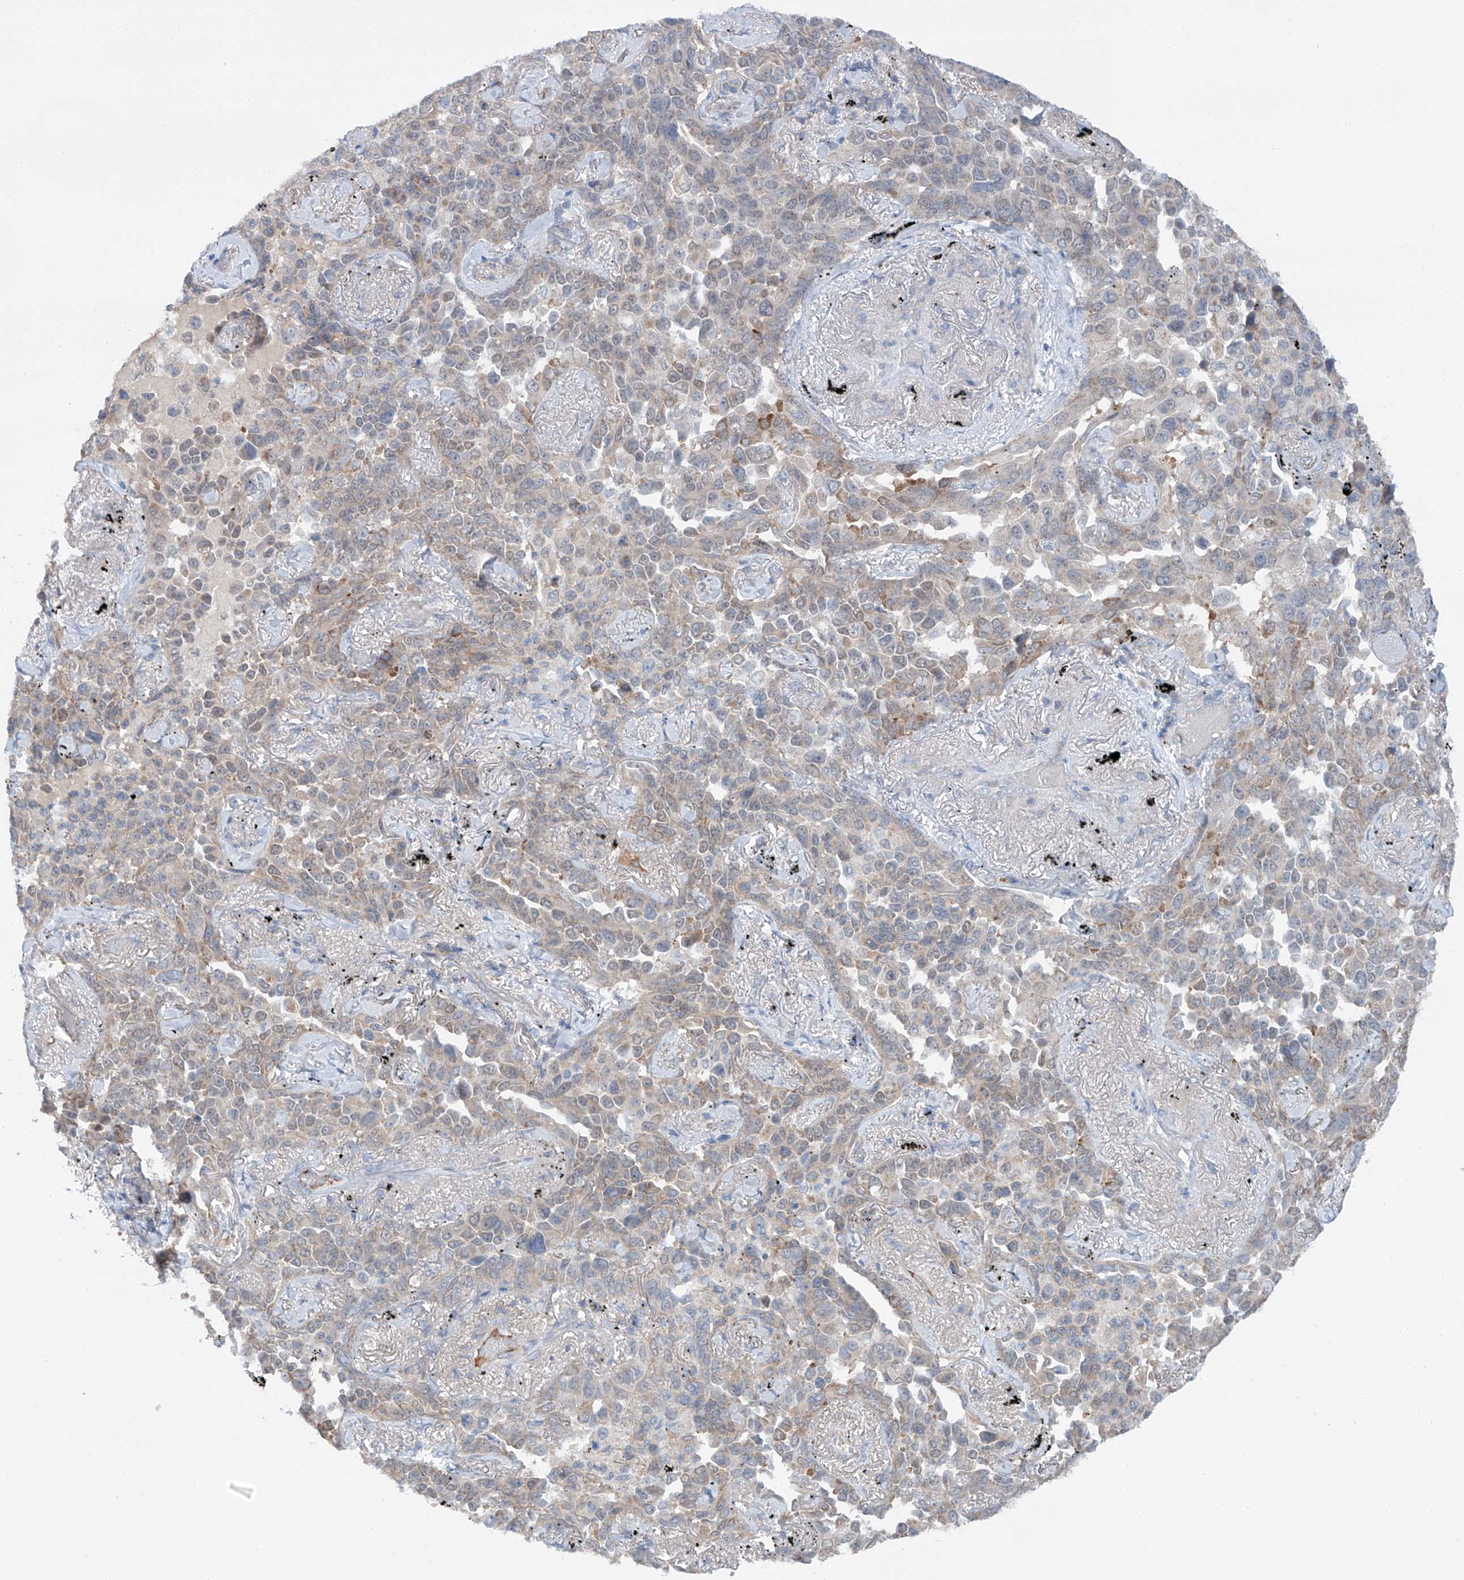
{"staining": {"intensity": "weak", "quantity": "<25%", "location": "cytoplasmic/membranous"}, "tissue": "lung cancer", "cell_type": "Tumor cells", "image_type": "cancer", "snomed": [{"axis": "morphology", "description": "Adenocarcinoma, NOS"}, {"axis": "topography", "description": "Lung"}], "caption": "This histopathology image is of adenocarcinoma (lung) stained with immunohistochemistry to label a protein in brown with the nuclei are counter-stained blue. There is no positivity in tumor cells. Nuclei are stained in blue.", "gene": "SIX4", "patient": {"sex": "female", "age": 67}}